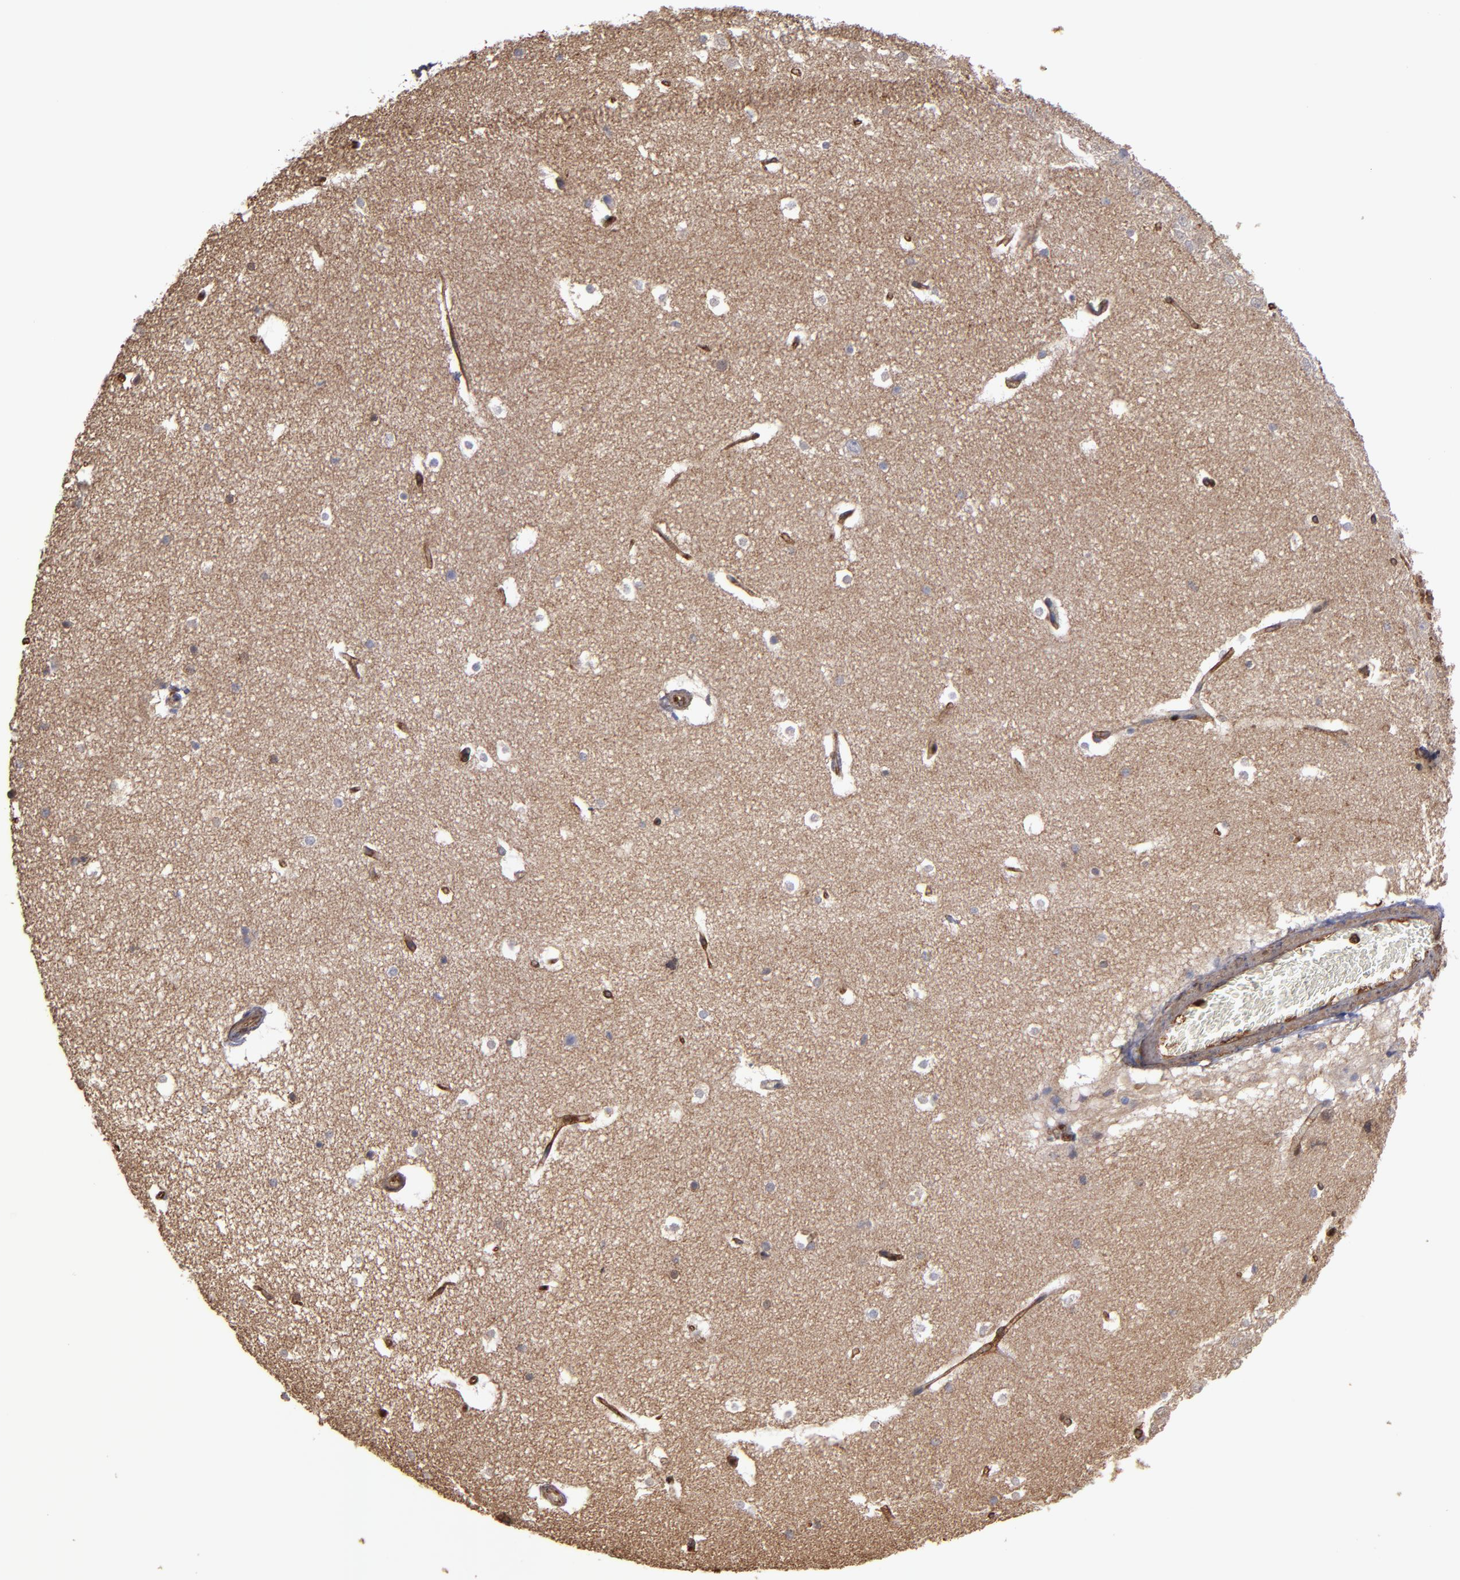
{"staining": {"intensity": "weak", "quantity": "<25%", "location": "cytoplasmic/membranous"}, "tissue": "hippocampus", "cell_type": "Glial cells", "image_type": "normal", "snomed": [{"axis": "morphology", "description": "Normal tissue, NOS"}, {"axis": "topography", "description": "Hippocampus"}], "caption": "IHC micrograph of normal hippocampus: hippocampus stained with DAB reveals no significant protein expression in glial cells. (Stains: DAB immunohistochemistry with hematoxylin counter stain, Microscopy: brightfield microscopy at high magnification).", "gene": "ACTN4", "patient": {"sex": "male", "age": 45}}